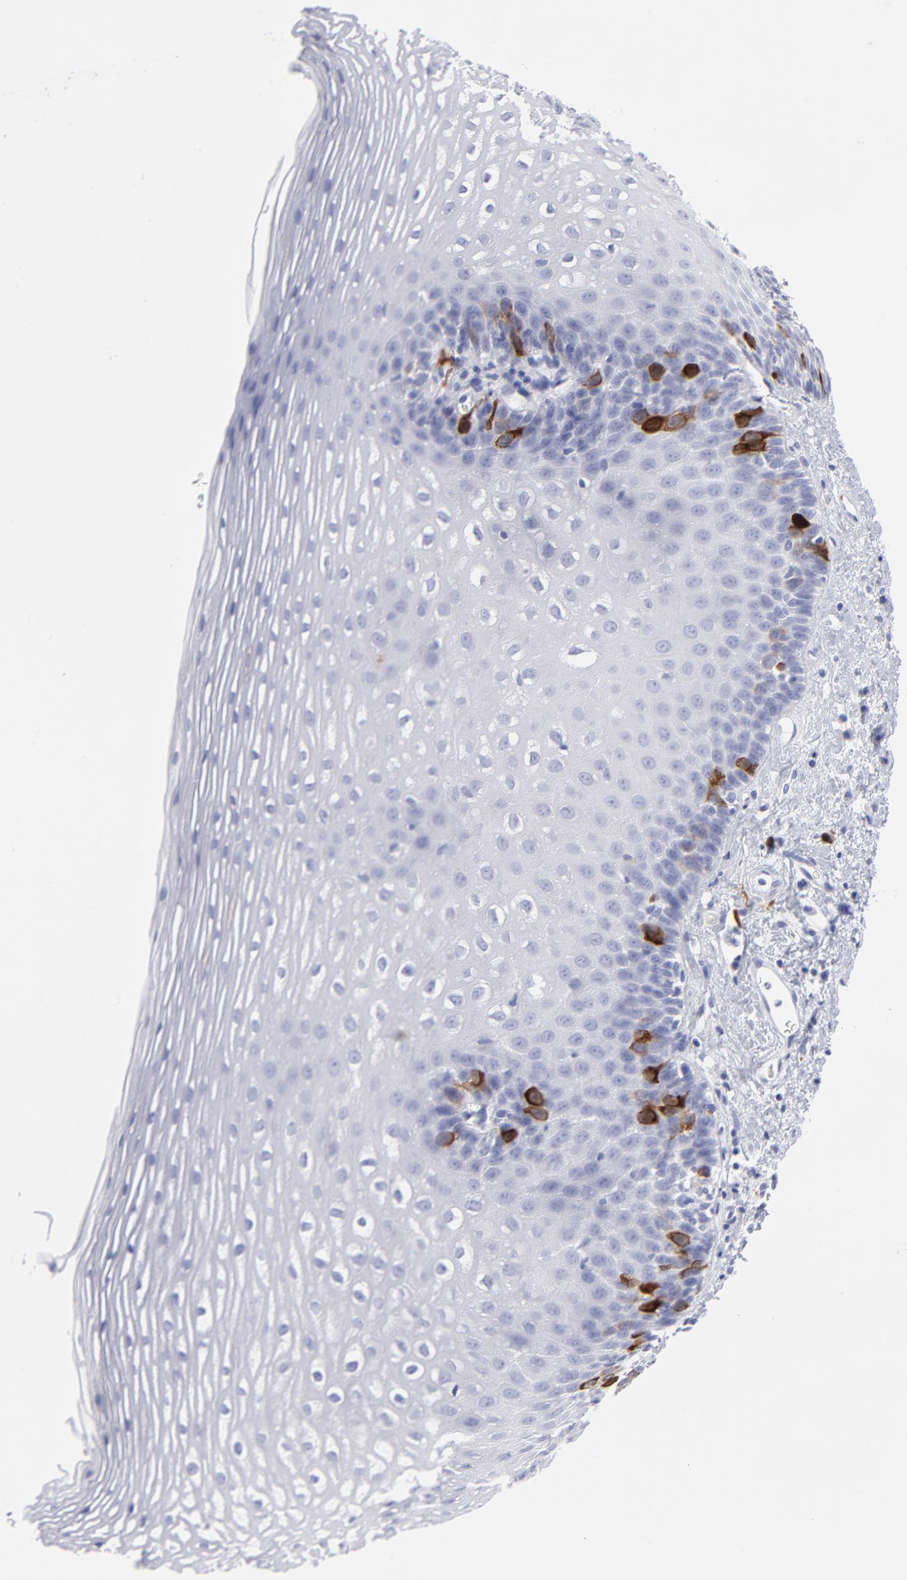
{"staining": {"intensity": "strong", "quantity": "<25%", "location": "cytoplasmic/membranous"}, "tissue": "esophagus", "cell_type": "Squamous epithelial cells", "image_type": "normal", "snomed": [{"axis": "morphology", "description": "Normal tissue, NOS"}, {"axis": "topography", "description": "Esophagus"}], "caption": "A high-resolution image shows immunohistochemistry staining of normal esophagus, which shows strong cytoplasmic/membranous expression in approximately <25% of squamous epithelial cells. (DAB (3,3'-diaminobenzidine) IHC, brown staining for protein, blue staining for nuclei).", "gene": "CCNB1", "patient": {"sex": "female", "age": 70}}